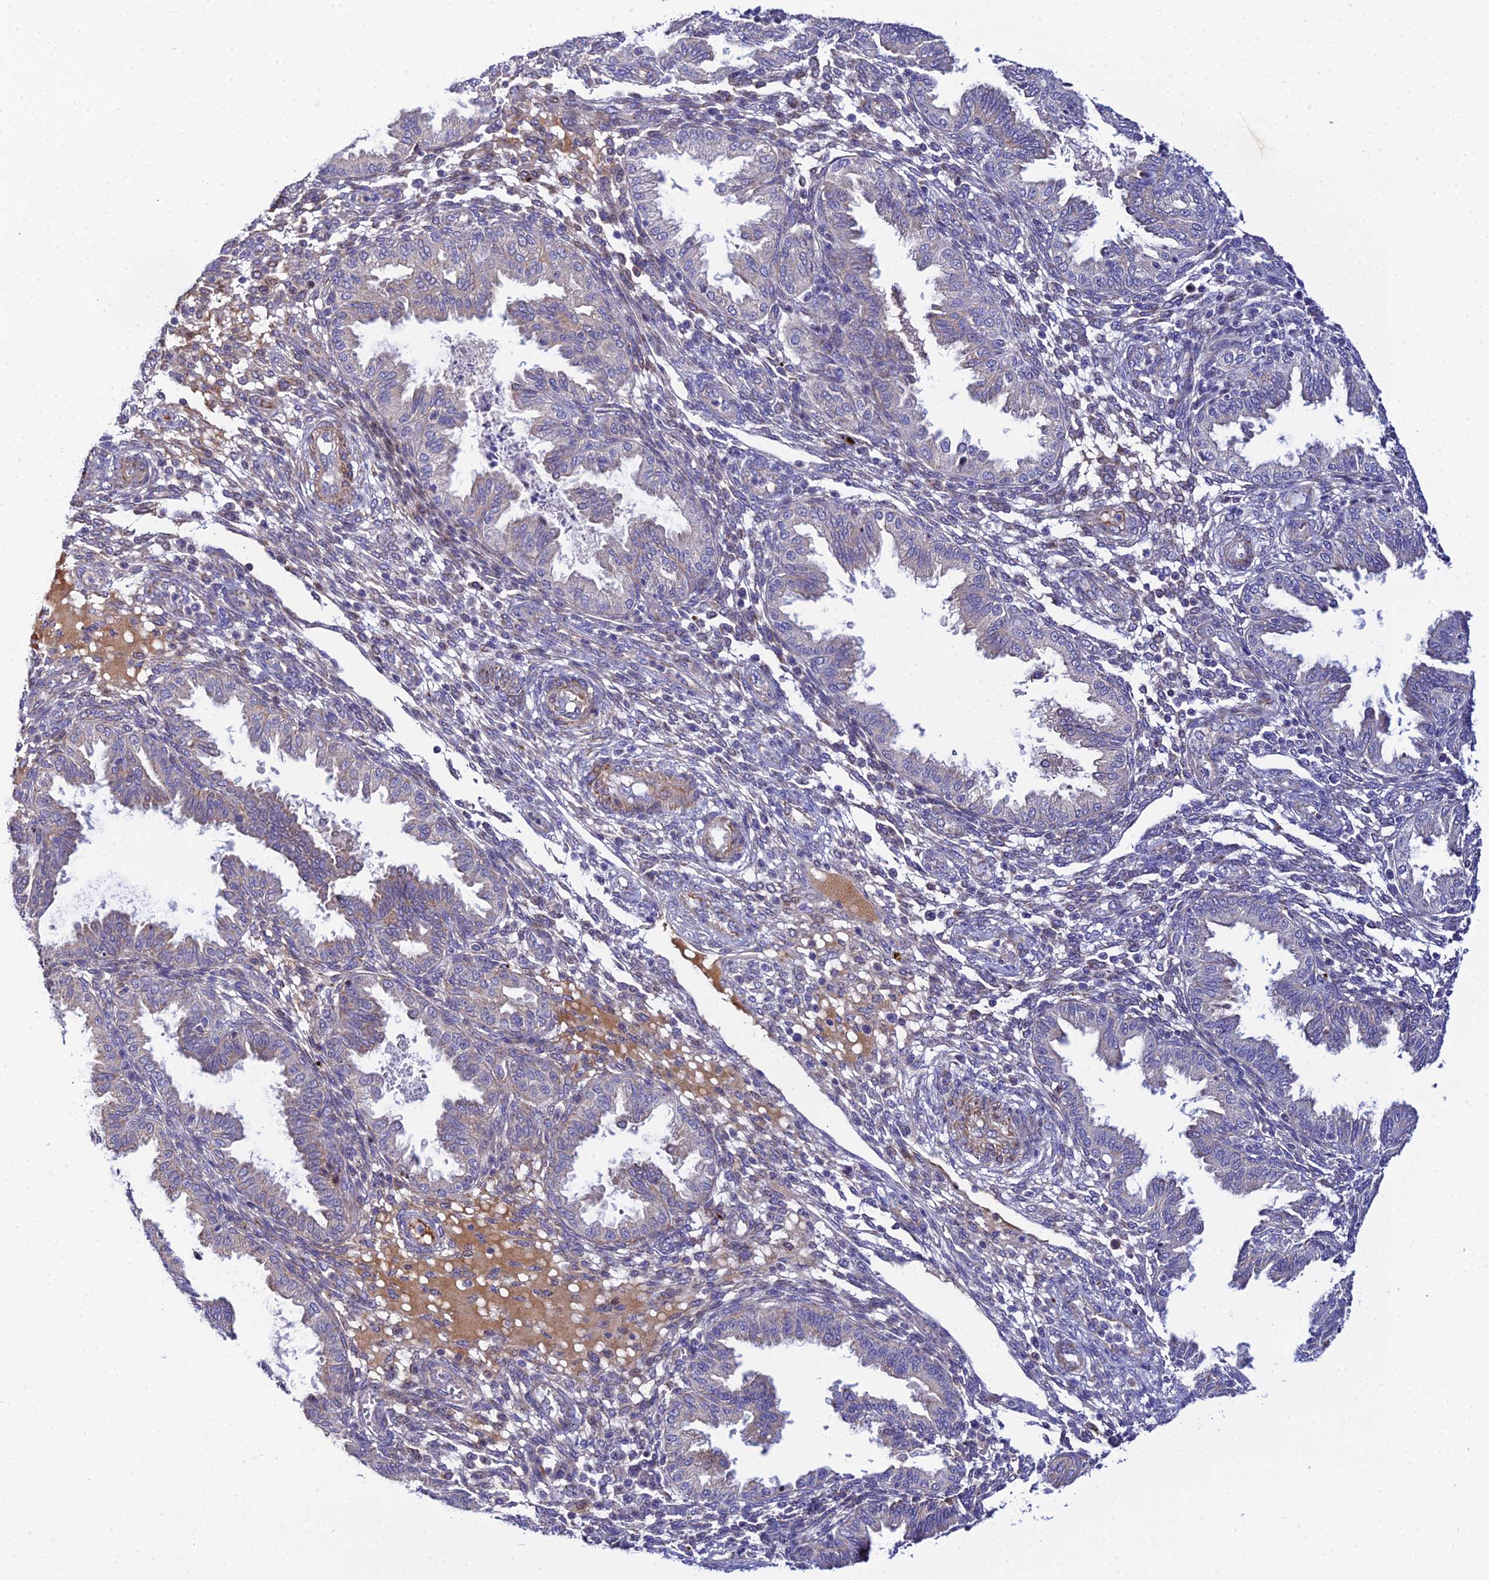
{"staining": {"intensity": "negative", "quantity": "none", "location": "none"}, "tissue": "endometrium", "cell_type": "Cells in endometrial stroma", "image_type": "normal", "snomed": [{"axis": "morphology", "description": "Normal tissue, NOS"}, {"axis": "topography", "description": "Endometrium"}], "caption": "A histopathology image of human endometrium is negative for staining in cells in endometrial stroma. Nuclei are stained in blue.", "gene": "ACOT1", "patient": {"sex": "female", "age": 33}}